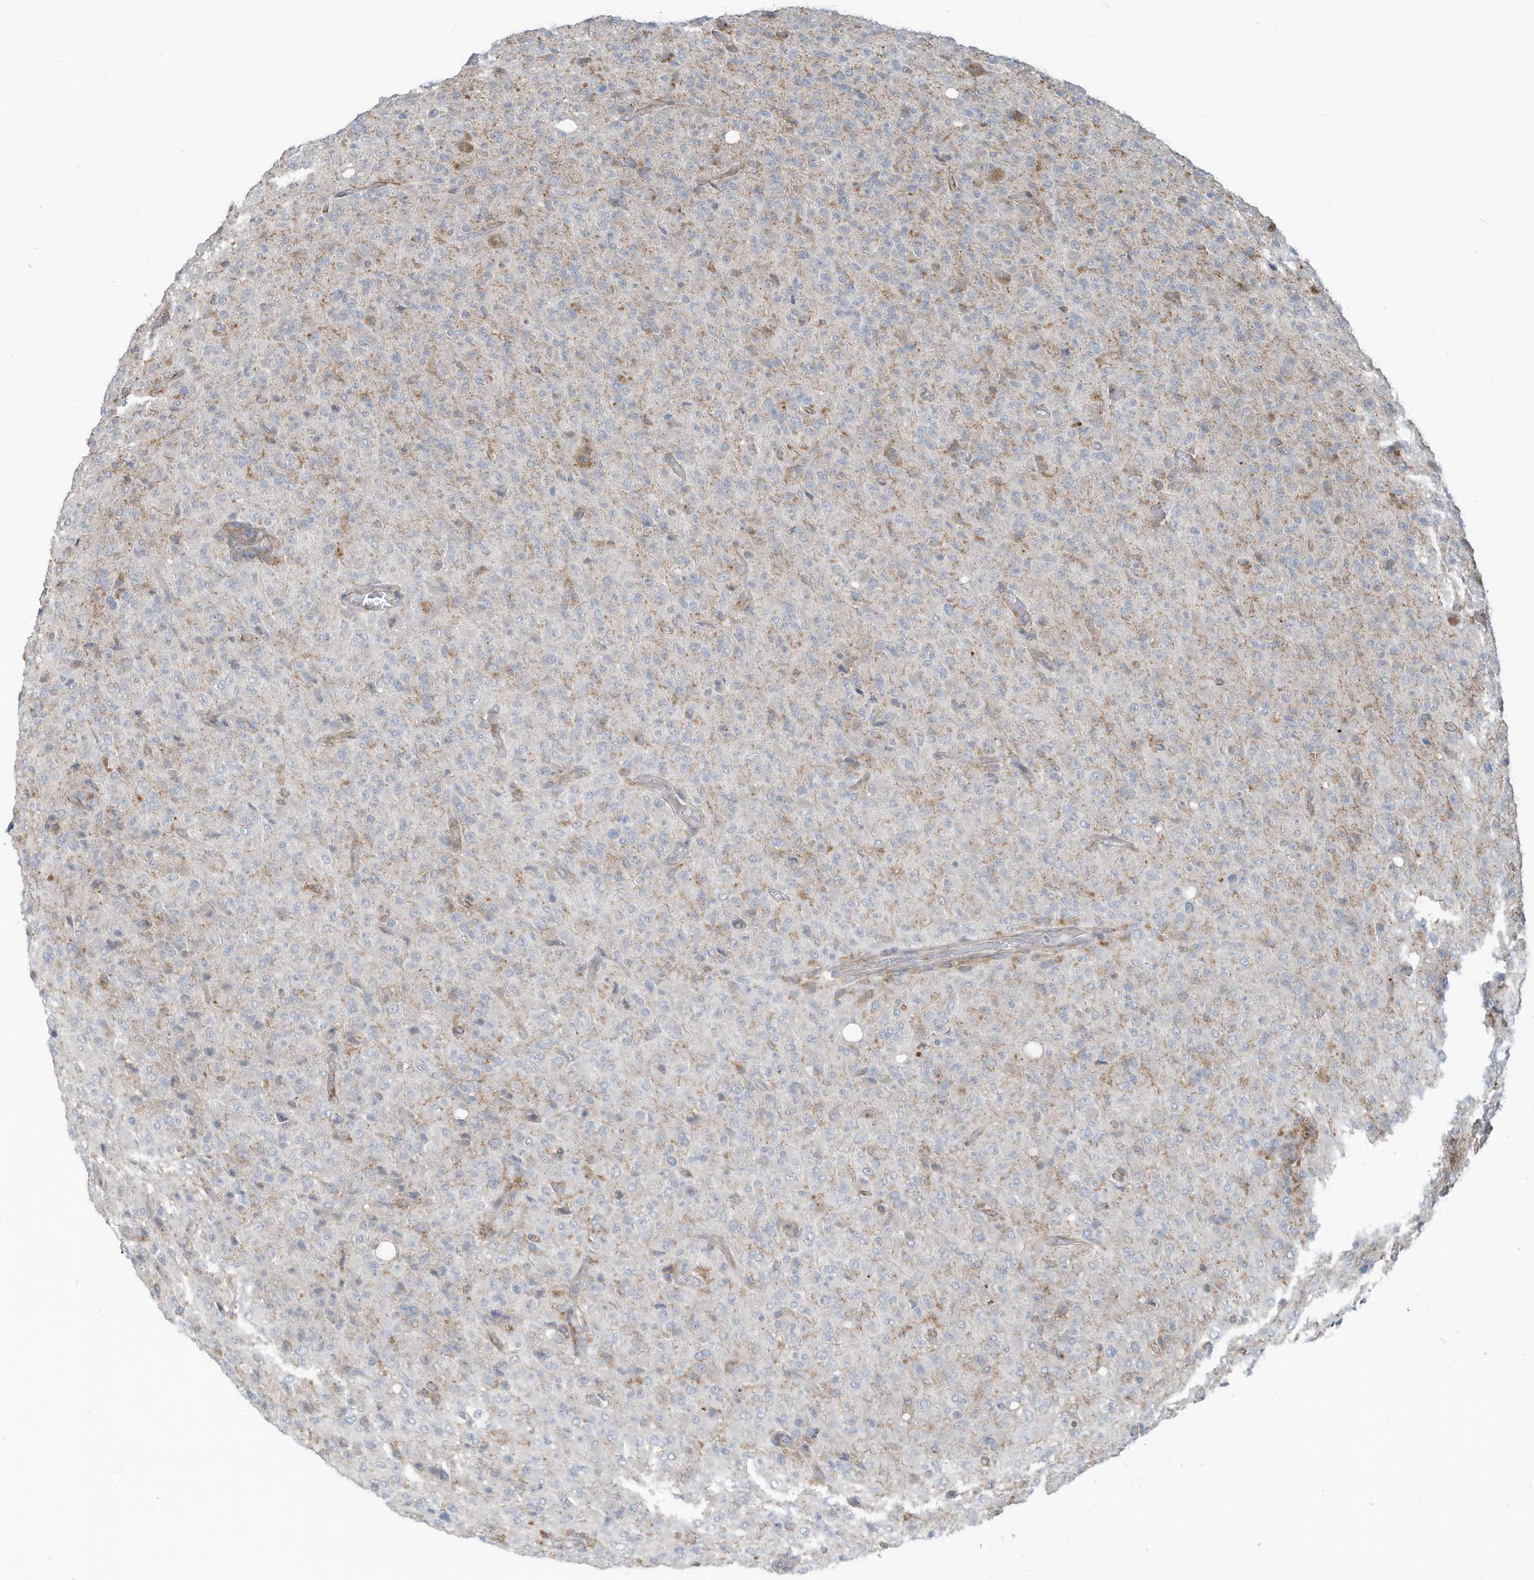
{"staining": {"intensity": "negative", "quantity": "none", "location": "none"}, "tissue": "glioma", "cell_type": "Tumor cells", "image_type": "cancer", "snomed": [{"axis": "morphology", "description": "Glioma, malignant, High grade"}, {"axis": "topography", "description": "Brain"}], "caption": "Tumor cells show no significant expression in high-grade glioma (malignant). (DAB IHC with hematoxylin counter stain).", "gene": "DZIP3", "patient": {"sex": "female", "age": 57}}